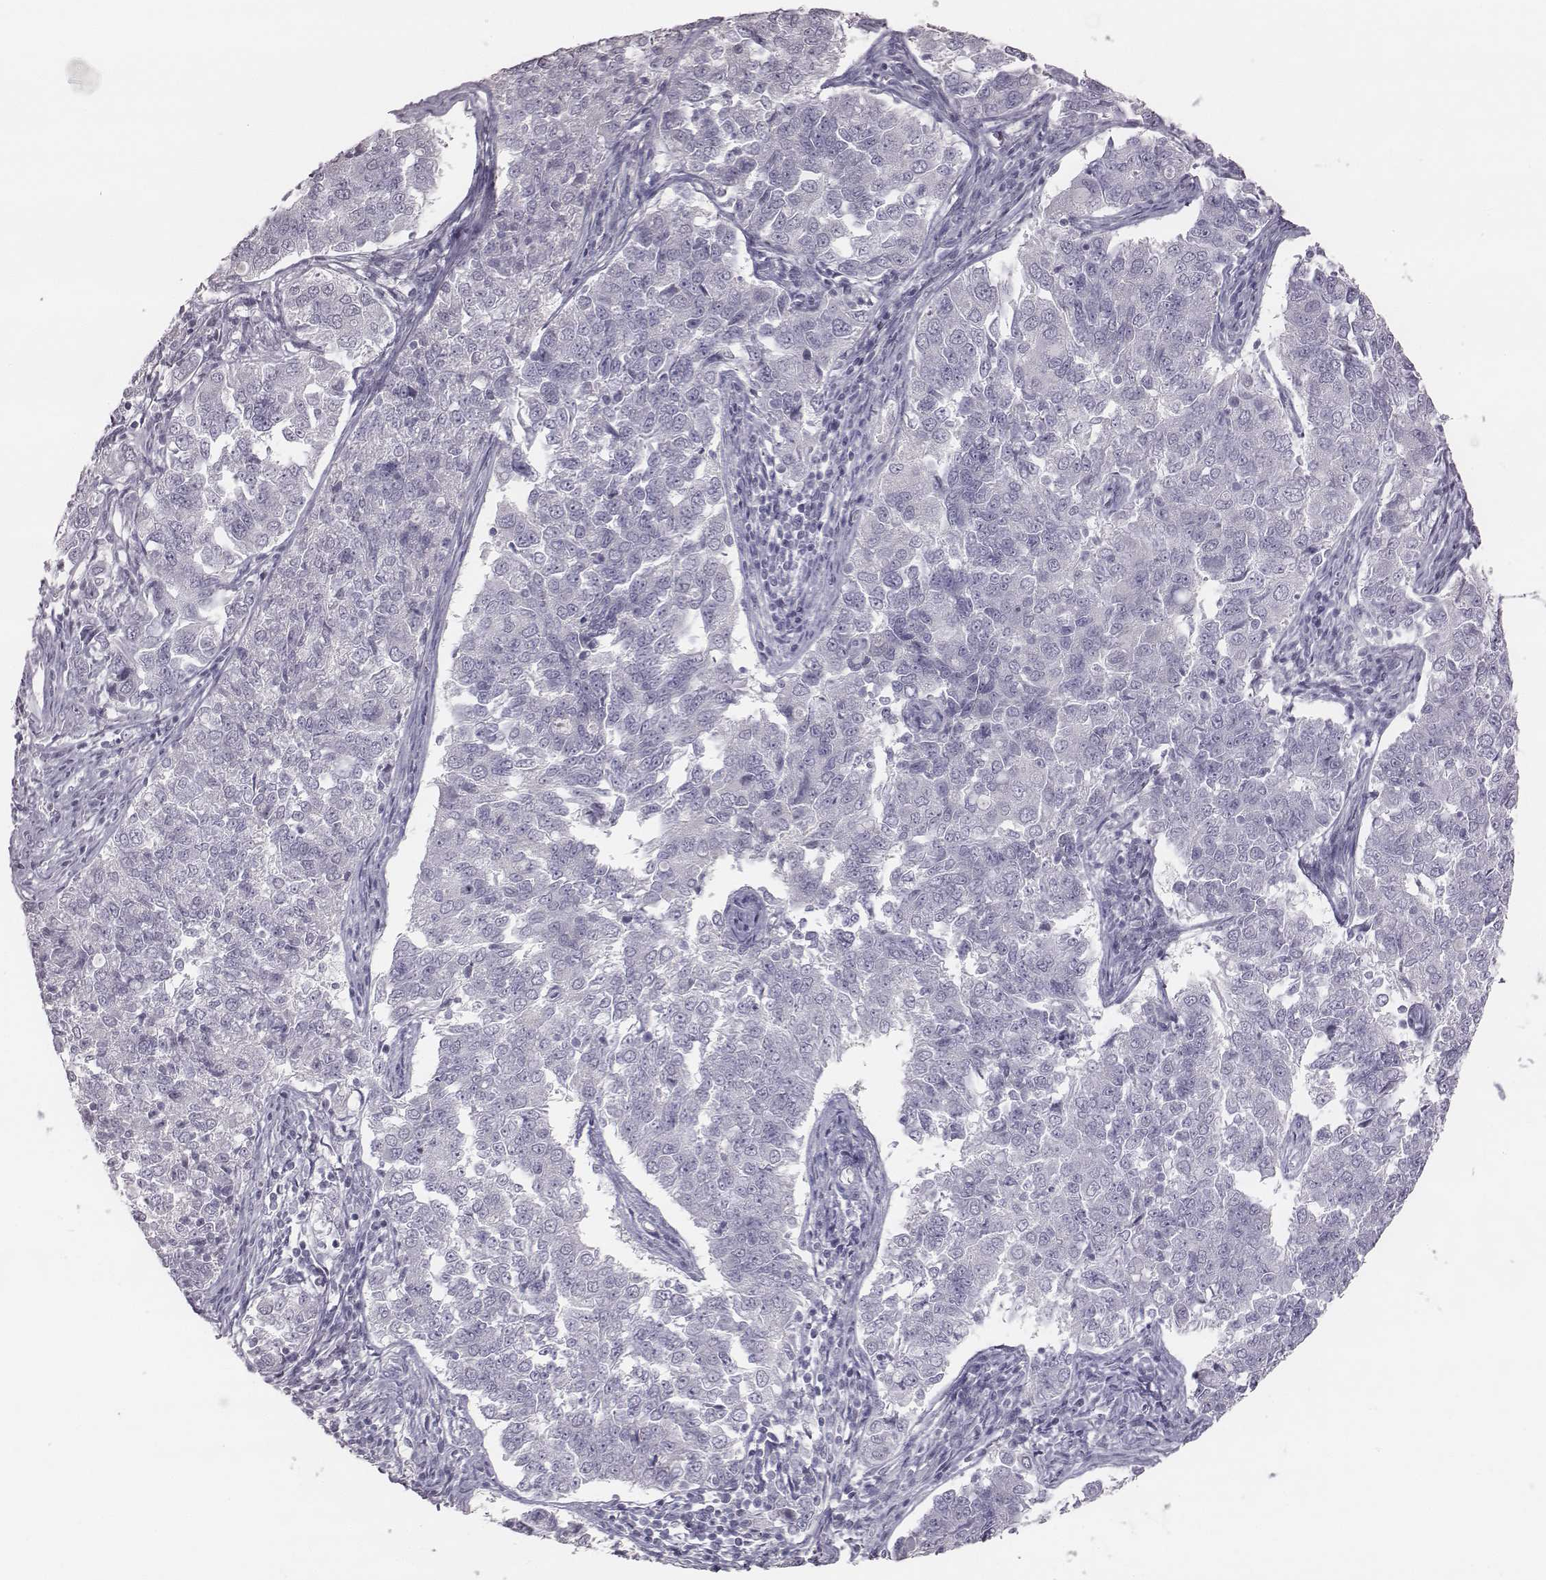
{"staining": {"intensity": "negative", "quantity": "none", "location": "none"}, "tissue": "endometrial cancer", "cell_type": "Tumor cells", "image_type": "cancer", "snomed": [{"axis": "morphology", "description": "Adenocarcinoma, NOS"}, {"axis": "topography", "description": "Endometrium"}], "caption": "Histopathology image shows no significant protein positivity in tumor cells of endometrial adenocarcinoma. (DAB IHC, high magnification).", "gene": "C6orf58", "patient": {"sex": "female", "age": 43}}